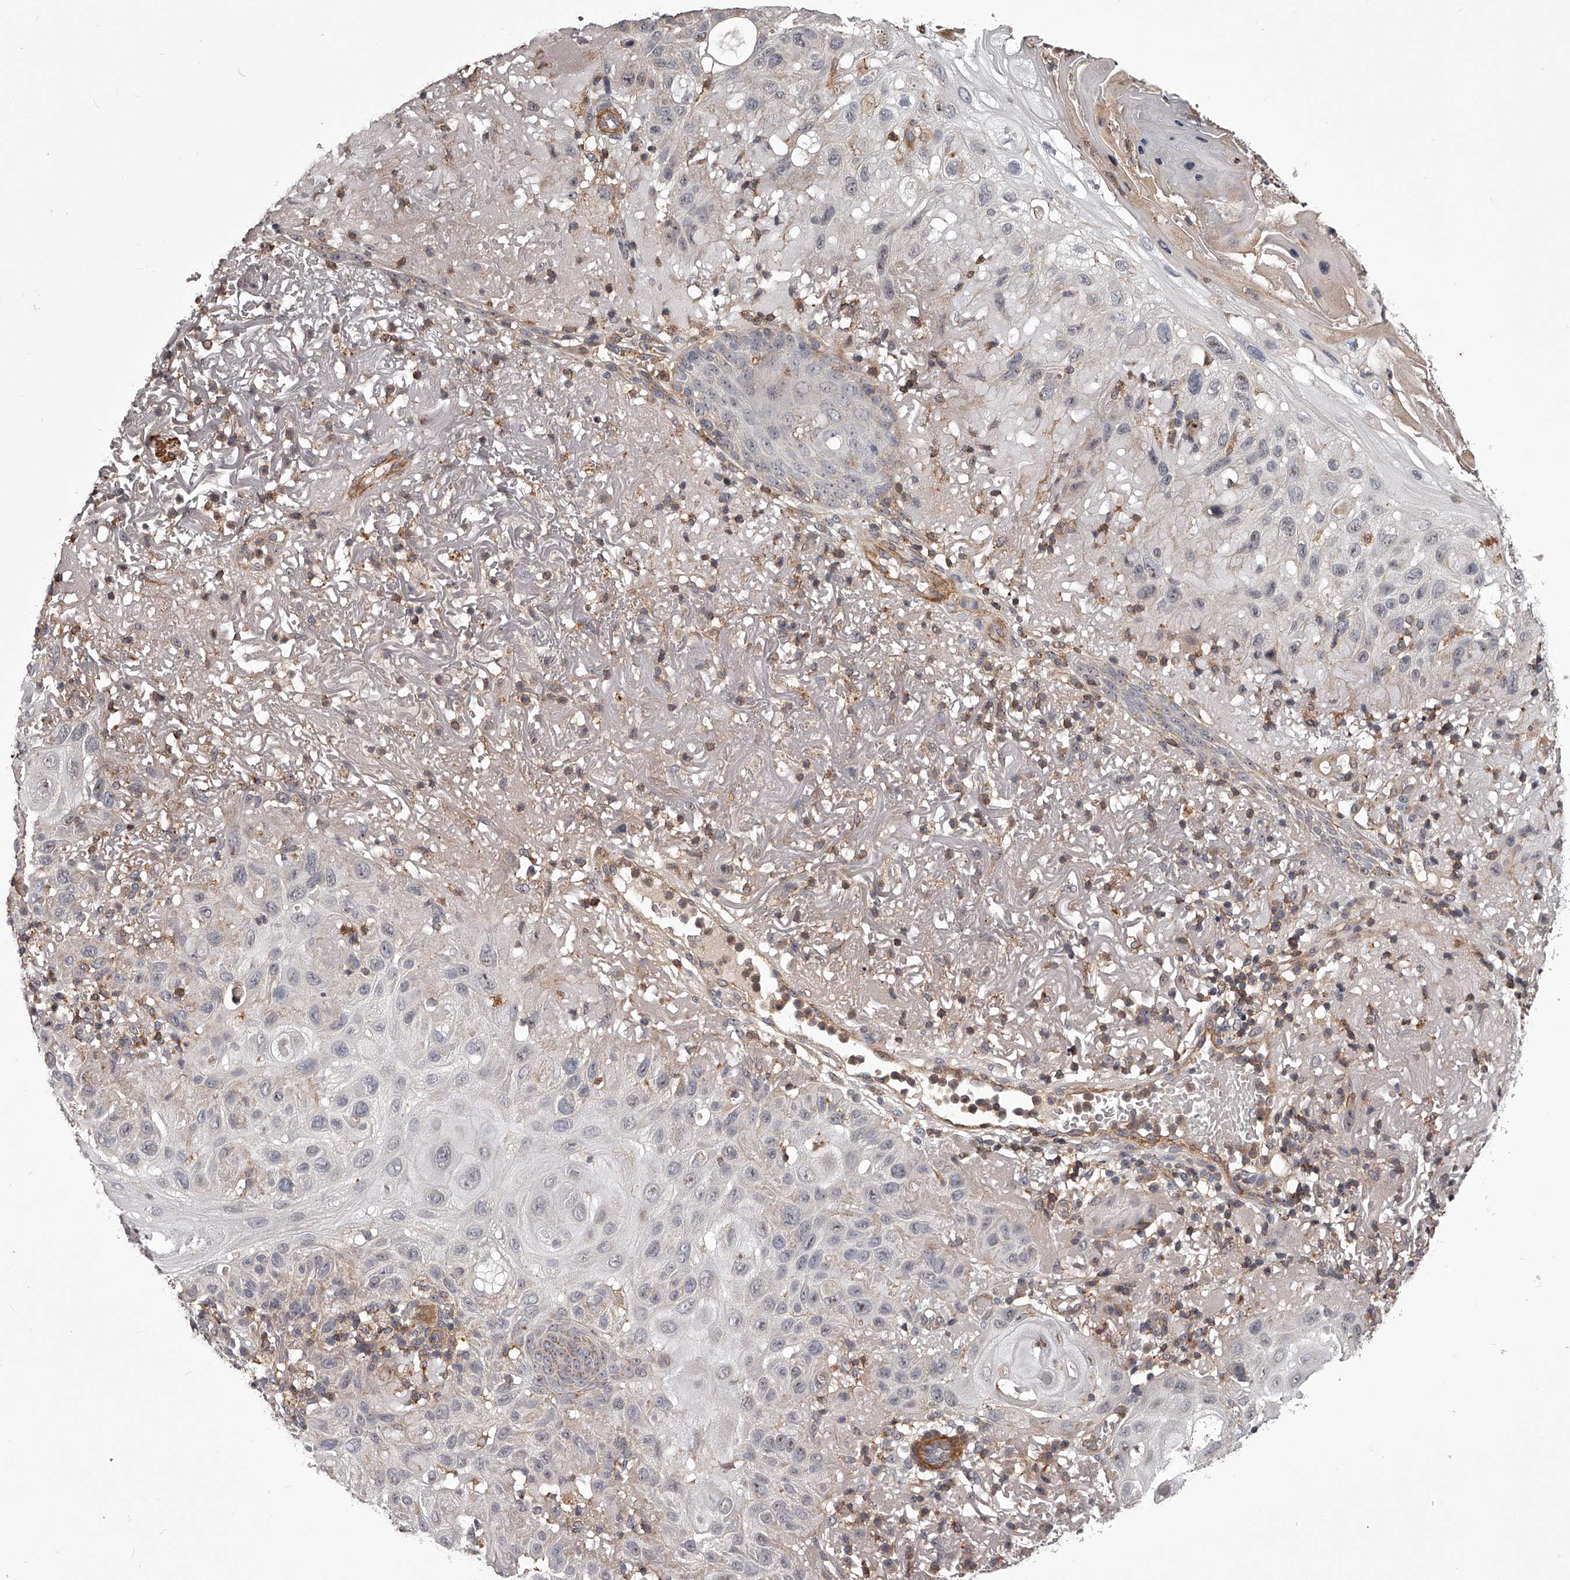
{"staining": {"intensity": "weak", "quantity": "<25%", "location": "nuclear"}, "tissue": "skin cancer", "cell_type": "Tumor cells", "image_type": "cancer", "snomed": [{"axis": "morphology", "description": "Normal tissue, NOS"}, {"axis": "morphology", "description": "Squamous cell carcinoma, NOS"}, {"axis": "topography", "description": "Skin"}], "caption": "The histopathology image demonstrates no staining of tumor cells in skin squamous cell carcinoma.", "gene": "RRP36", "patient": {"sex": "female", "age": 96}}